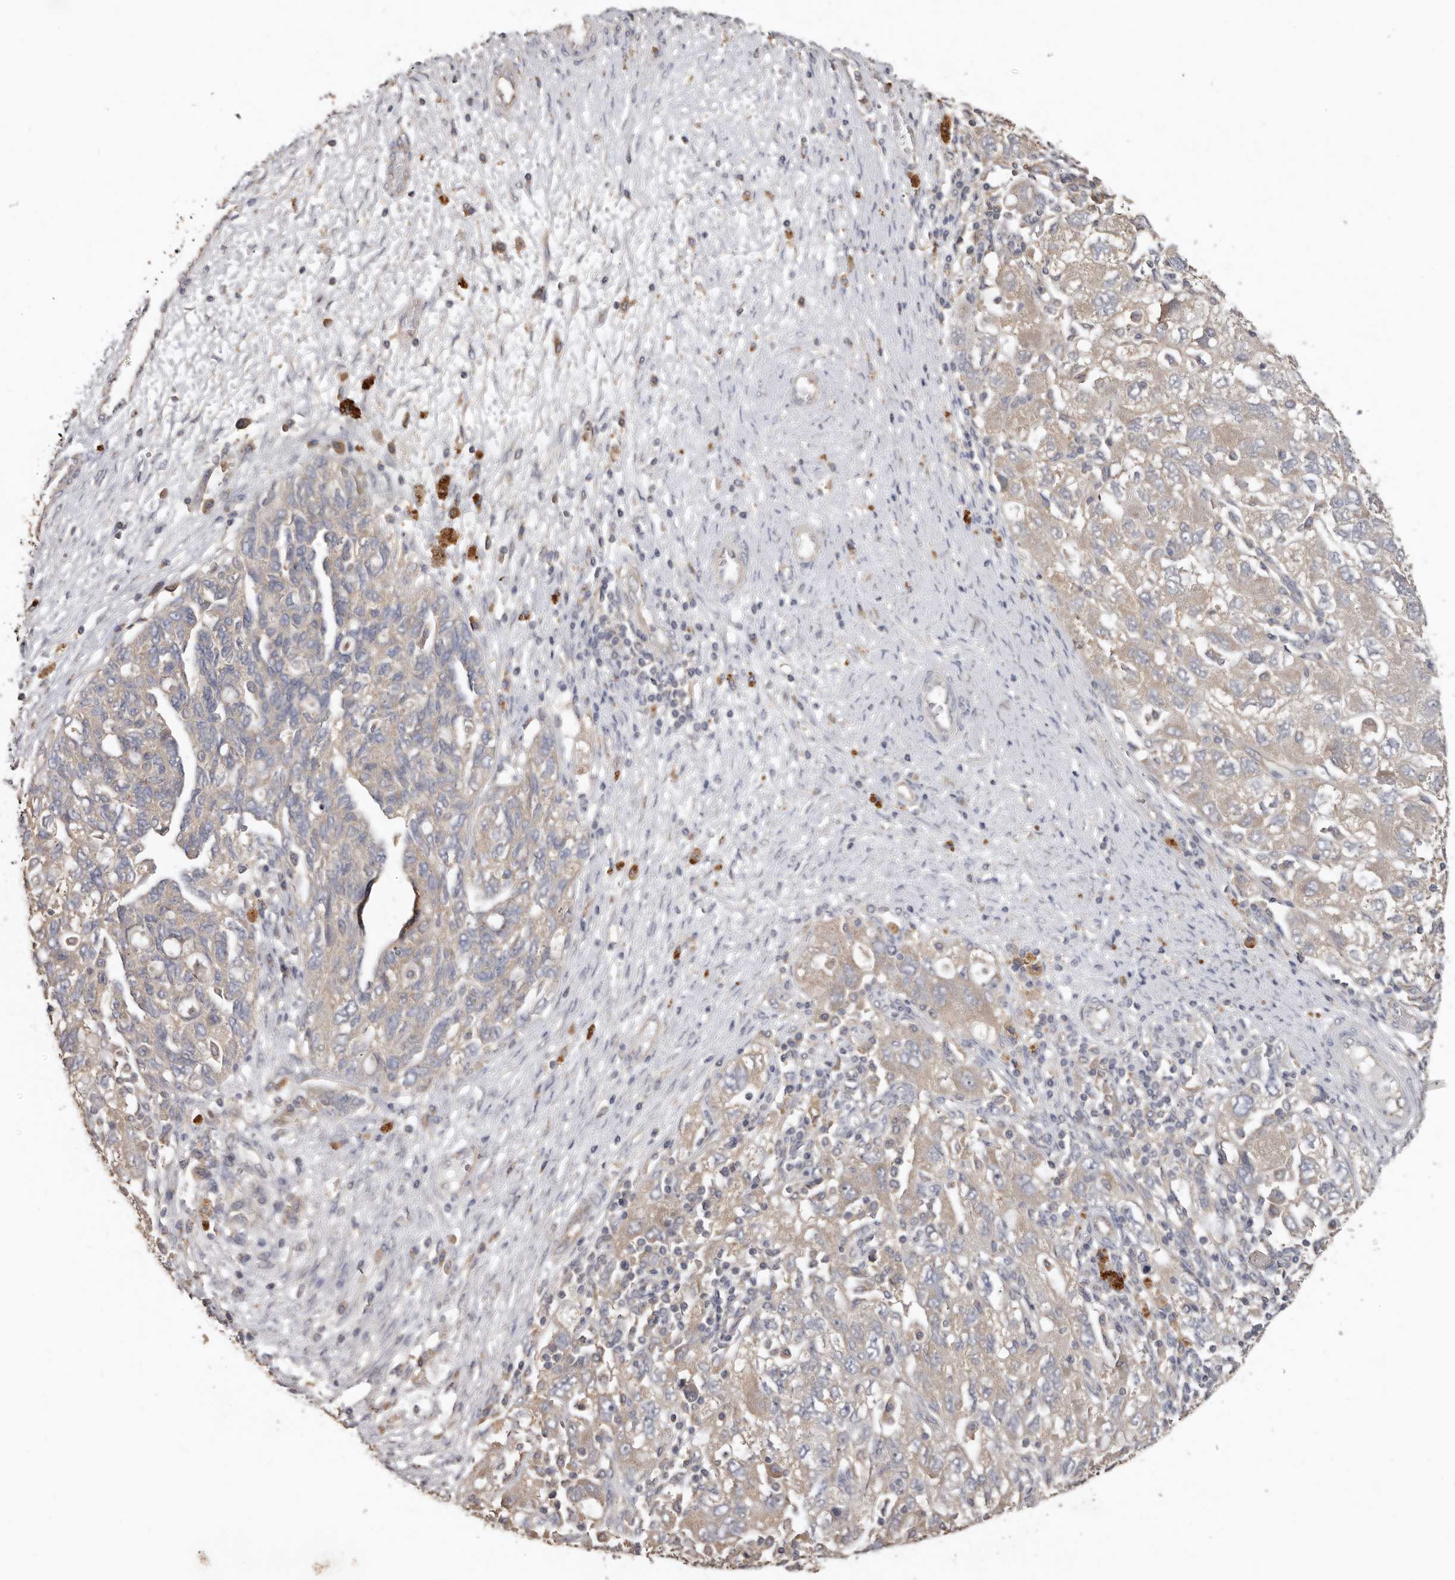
{"staining": {"intensity": "weak", "quantity": "<25%", "location": "cytoplasmic/membranous"}, "tissue": "ovarian cancer", "cell_type": "Tumor cells", "image_type": "cancer", "snomed": [{"axis": "morphology", "description": "Carcinoma, NOS"}, {"axis": "morphology", "description": "Cystadenocarcinoma, serous, NOS"}, {"axis": "topography", "description": "Ovary"}], "caption": "Ovarian carcinoma stained for a protein using immunohistochemistry exhibits no expression tumor cells.", "gene": "FLCN", "patient": {"sex": "female", "age": 69}}